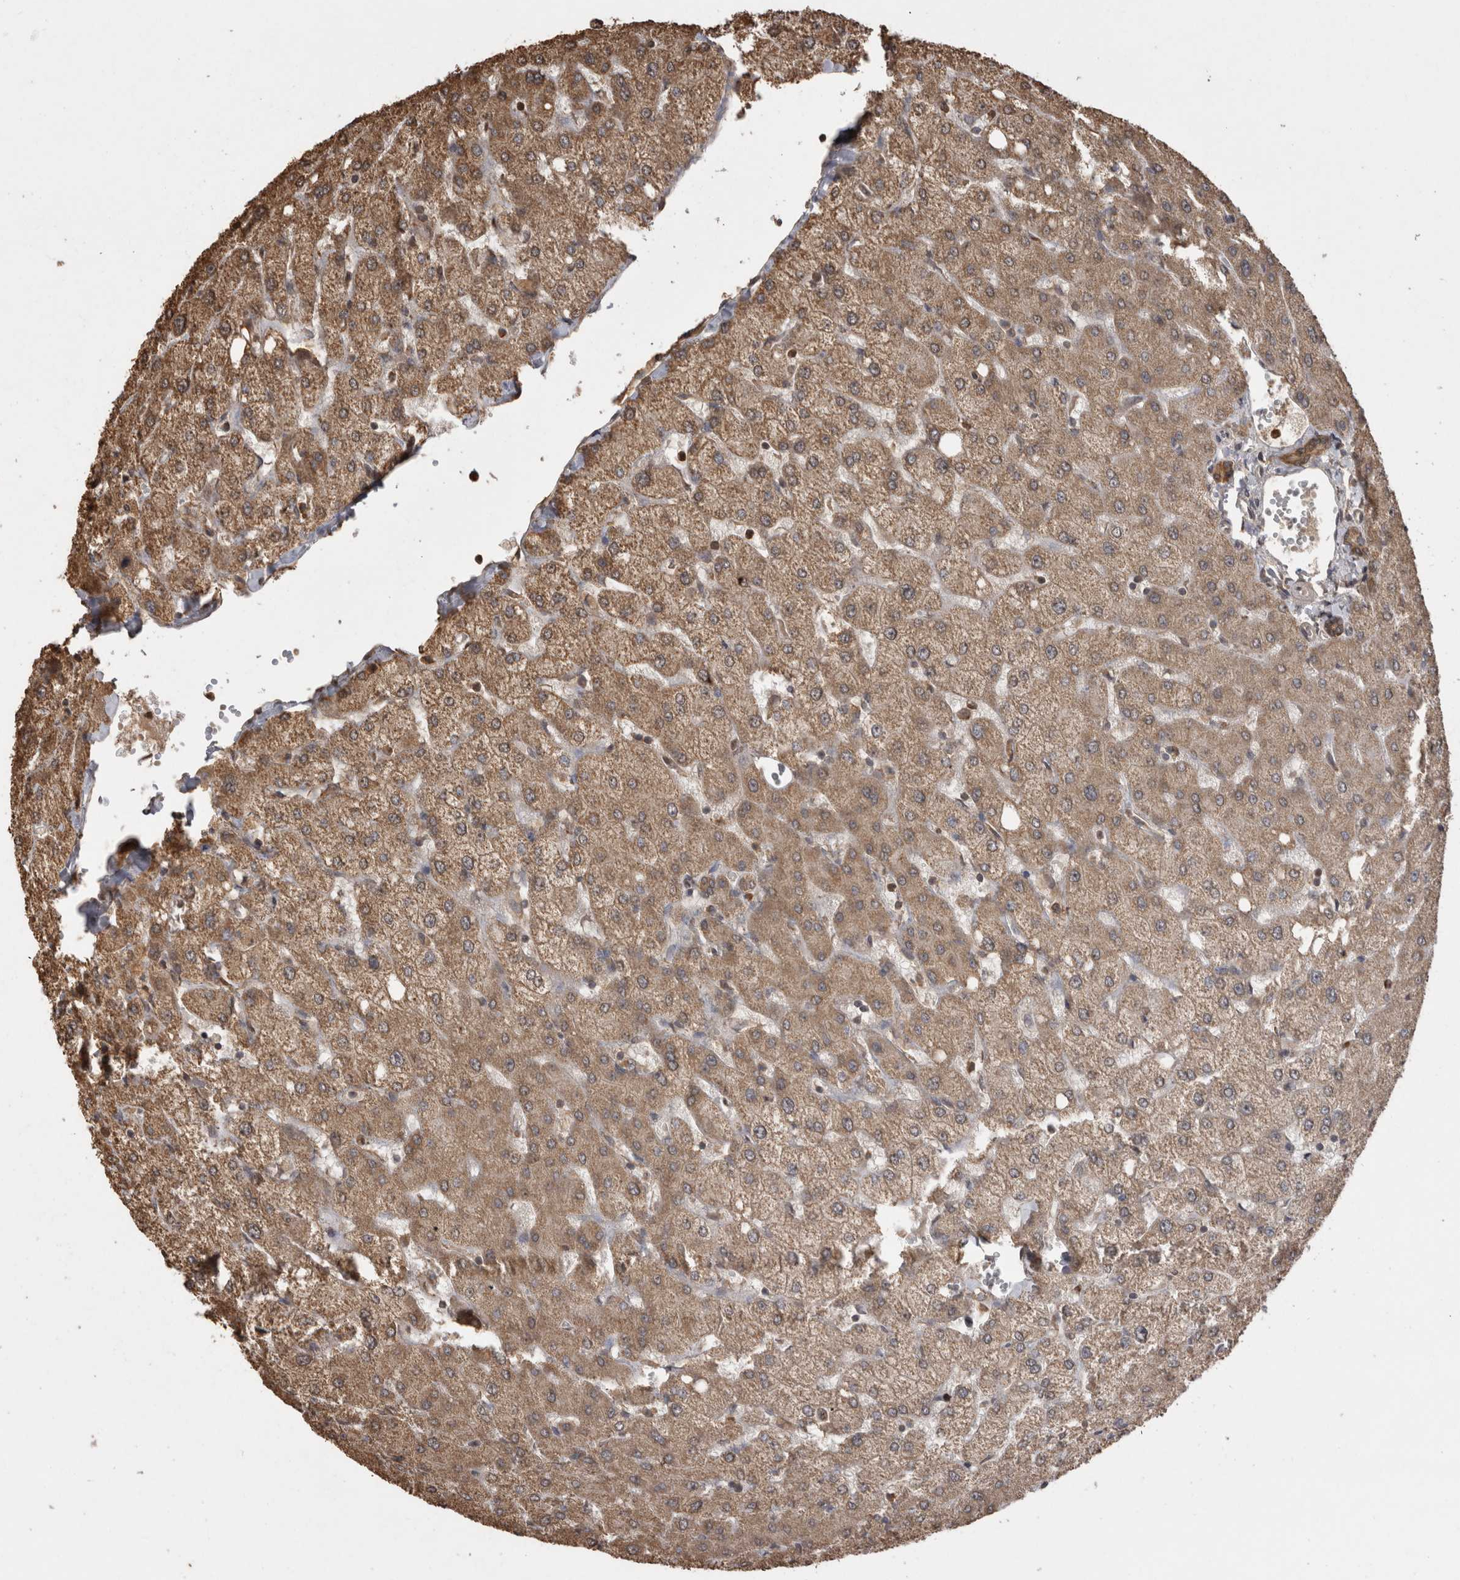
{"staining": {"intensity": "moderate", "quantity": ">75%", "location": "cytoplasmic/membranous"}, "tissue": "liver", "cell_type": "Cholangiocytes", "image_type": "normal", "snomed": [{"axis": "morphology", "description": "Normal tissue, NOS"}, {"axis": "topography", "description": "Liver"}], "caption": "IHC of benign human liver exhibits medium levels of moderate cytoplasmic/membranous expression in approximately >75% of cholangiocytes. The protein of interest is stained brown, and the nuclei are stained in blue (DAB (3,3'-diaminobenzidine) IHC with brightfield microscopy, high magnification).", "gene": "SOCS5", "patient": {"sex": "female", "age": 54}}